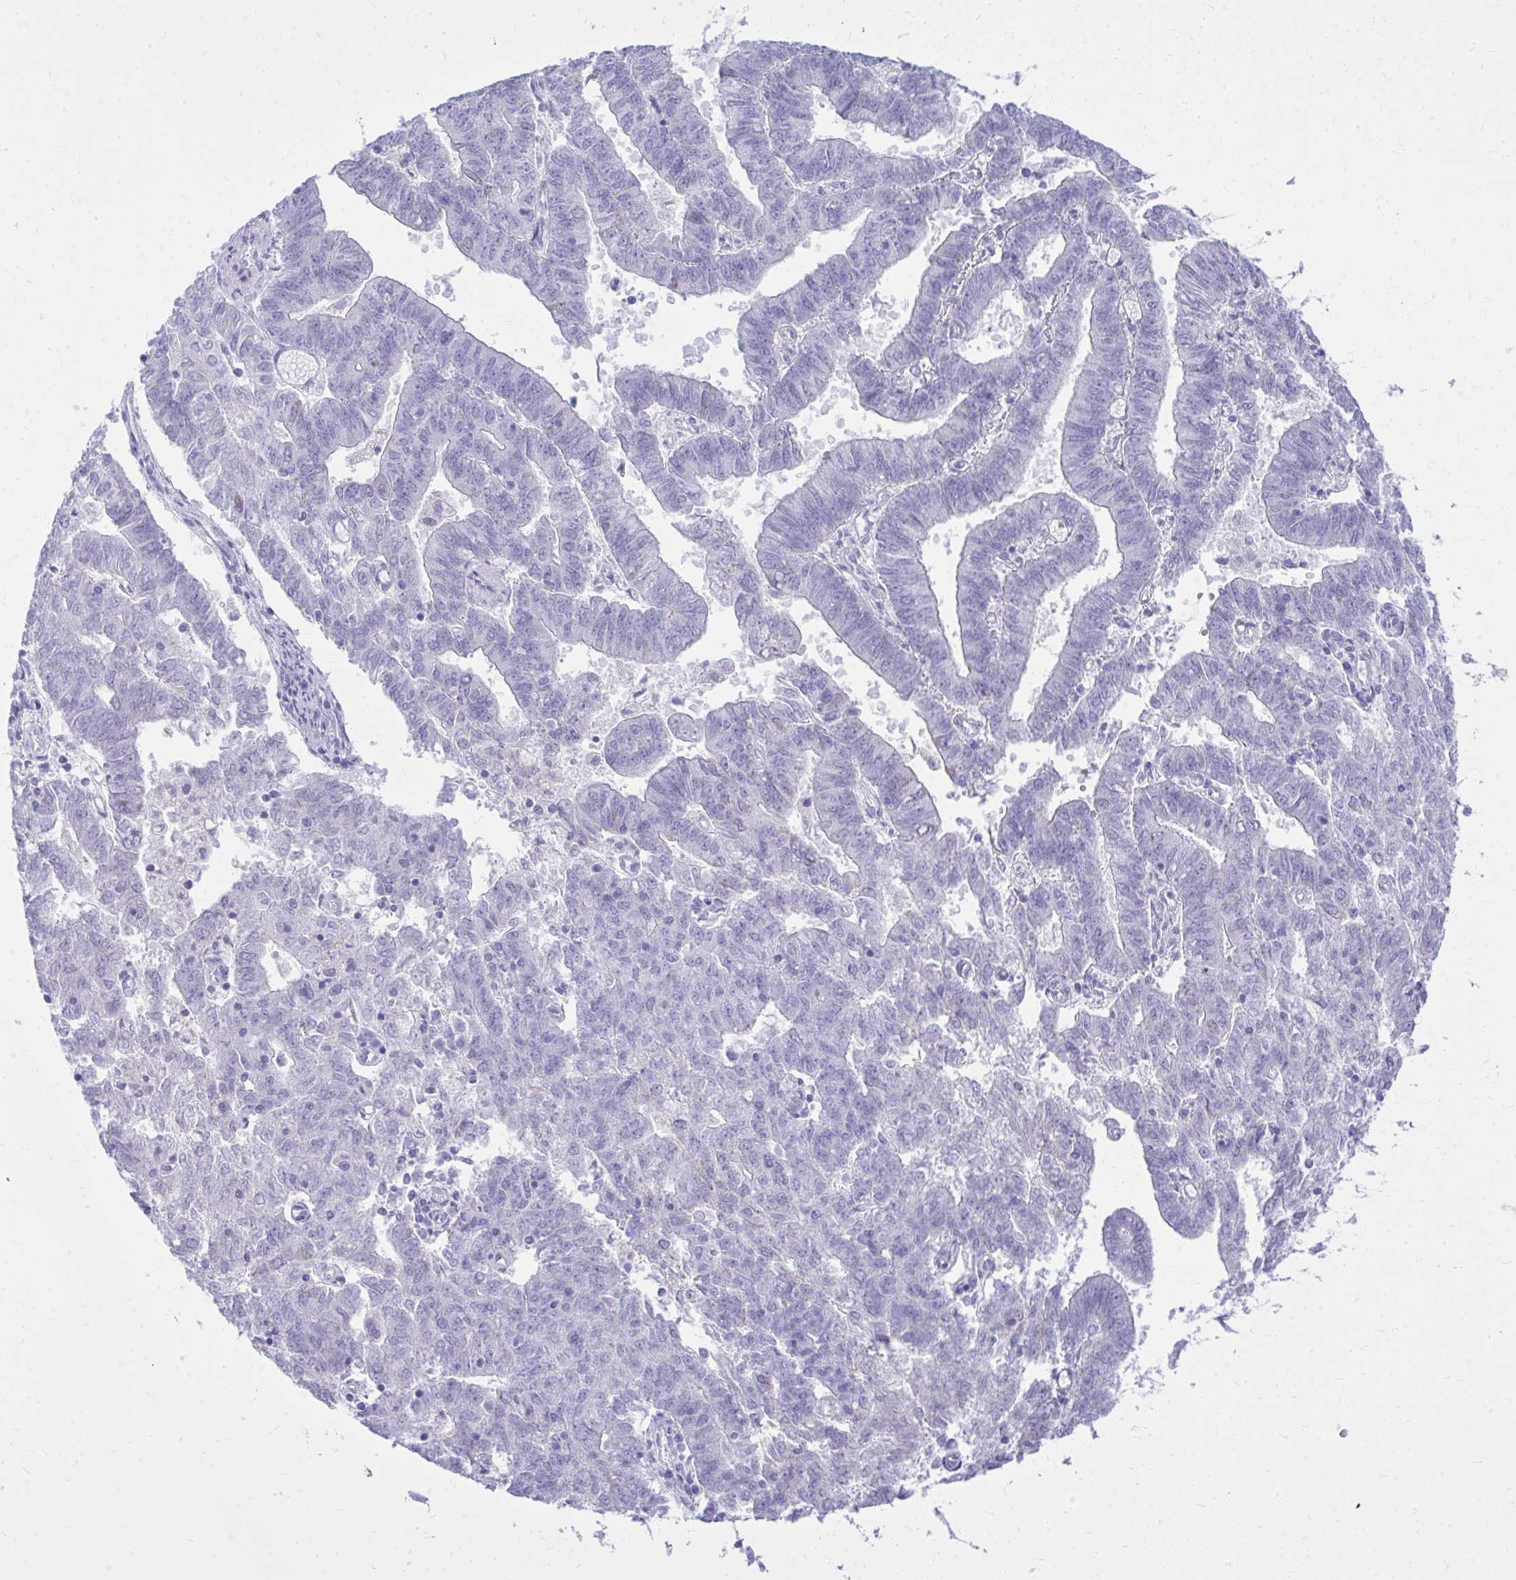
{"staining": {"intensity": "negative", "quantity": "none", "location": "none"}, "tissue": "endometrial cancer", "cell_type": "Tumor cells", "image_type": "cancer", "snomed": [{"axis": "morphology", "description": "Adenocarcinoma, NOS"}, {"axis": "topography", "description": "Endometrium"}], "caption": "The micrograph shows no staining of tumor cells in adenocarcinoma (endometrial). Brightfield microscopy of IHC stained with DAB (3,3'-diaminobenzidine) (brown) and hematoxylin (blue), captured at high magnification.", "gene": "RALYL", "patient": {"sex": "female", "age": 82}}